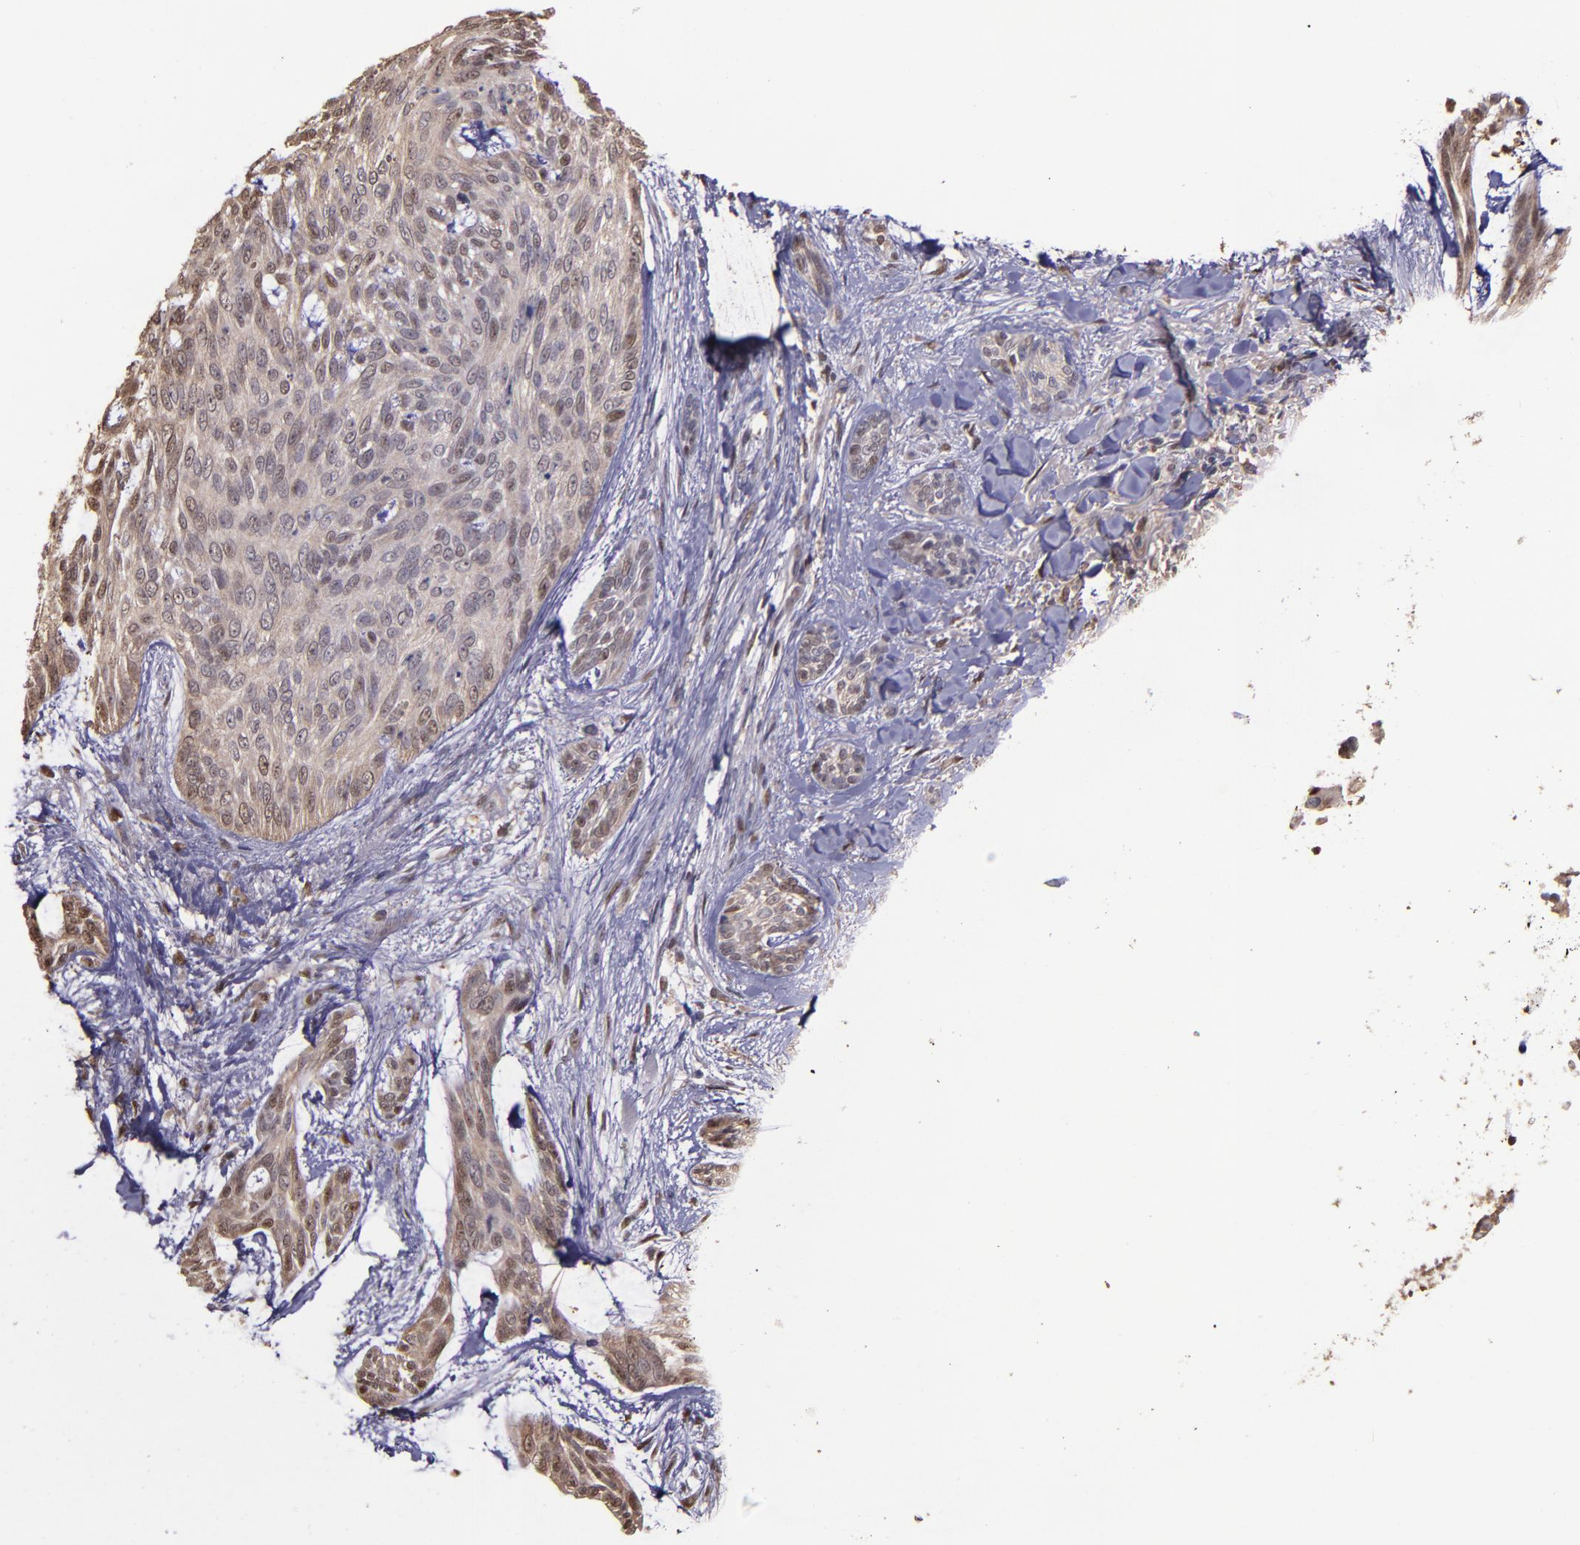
{"staining": {"intensity": "weak", "quantity": "25%-75%", "location": "cytoplasmic/membranous,nuclear"}, "tissue": "skin cancer", "cell_type": "Tumor cells", "image_type": "cancer", "snomed": [{"axis": "morphology", "description": "Normal tissue, NOS"}, {"axis": "morphology", "description": "Basal cell carcinoma"}, {"axis": "topography", "description": "Skin"}], "caption": "High-magnification brightfield microscopy of skin basal cell carcinoma stained with DAB (3,3'-diaminobenzidine) (brown) and counterstained with hematoxylin (blue). tumor cells exhibit weak cytoplasmic/membranous and nuclear staining is present in about25%-75% of cells.", "gene": "SERPINF2", "patient": {"sex": "female", "age": 71}}